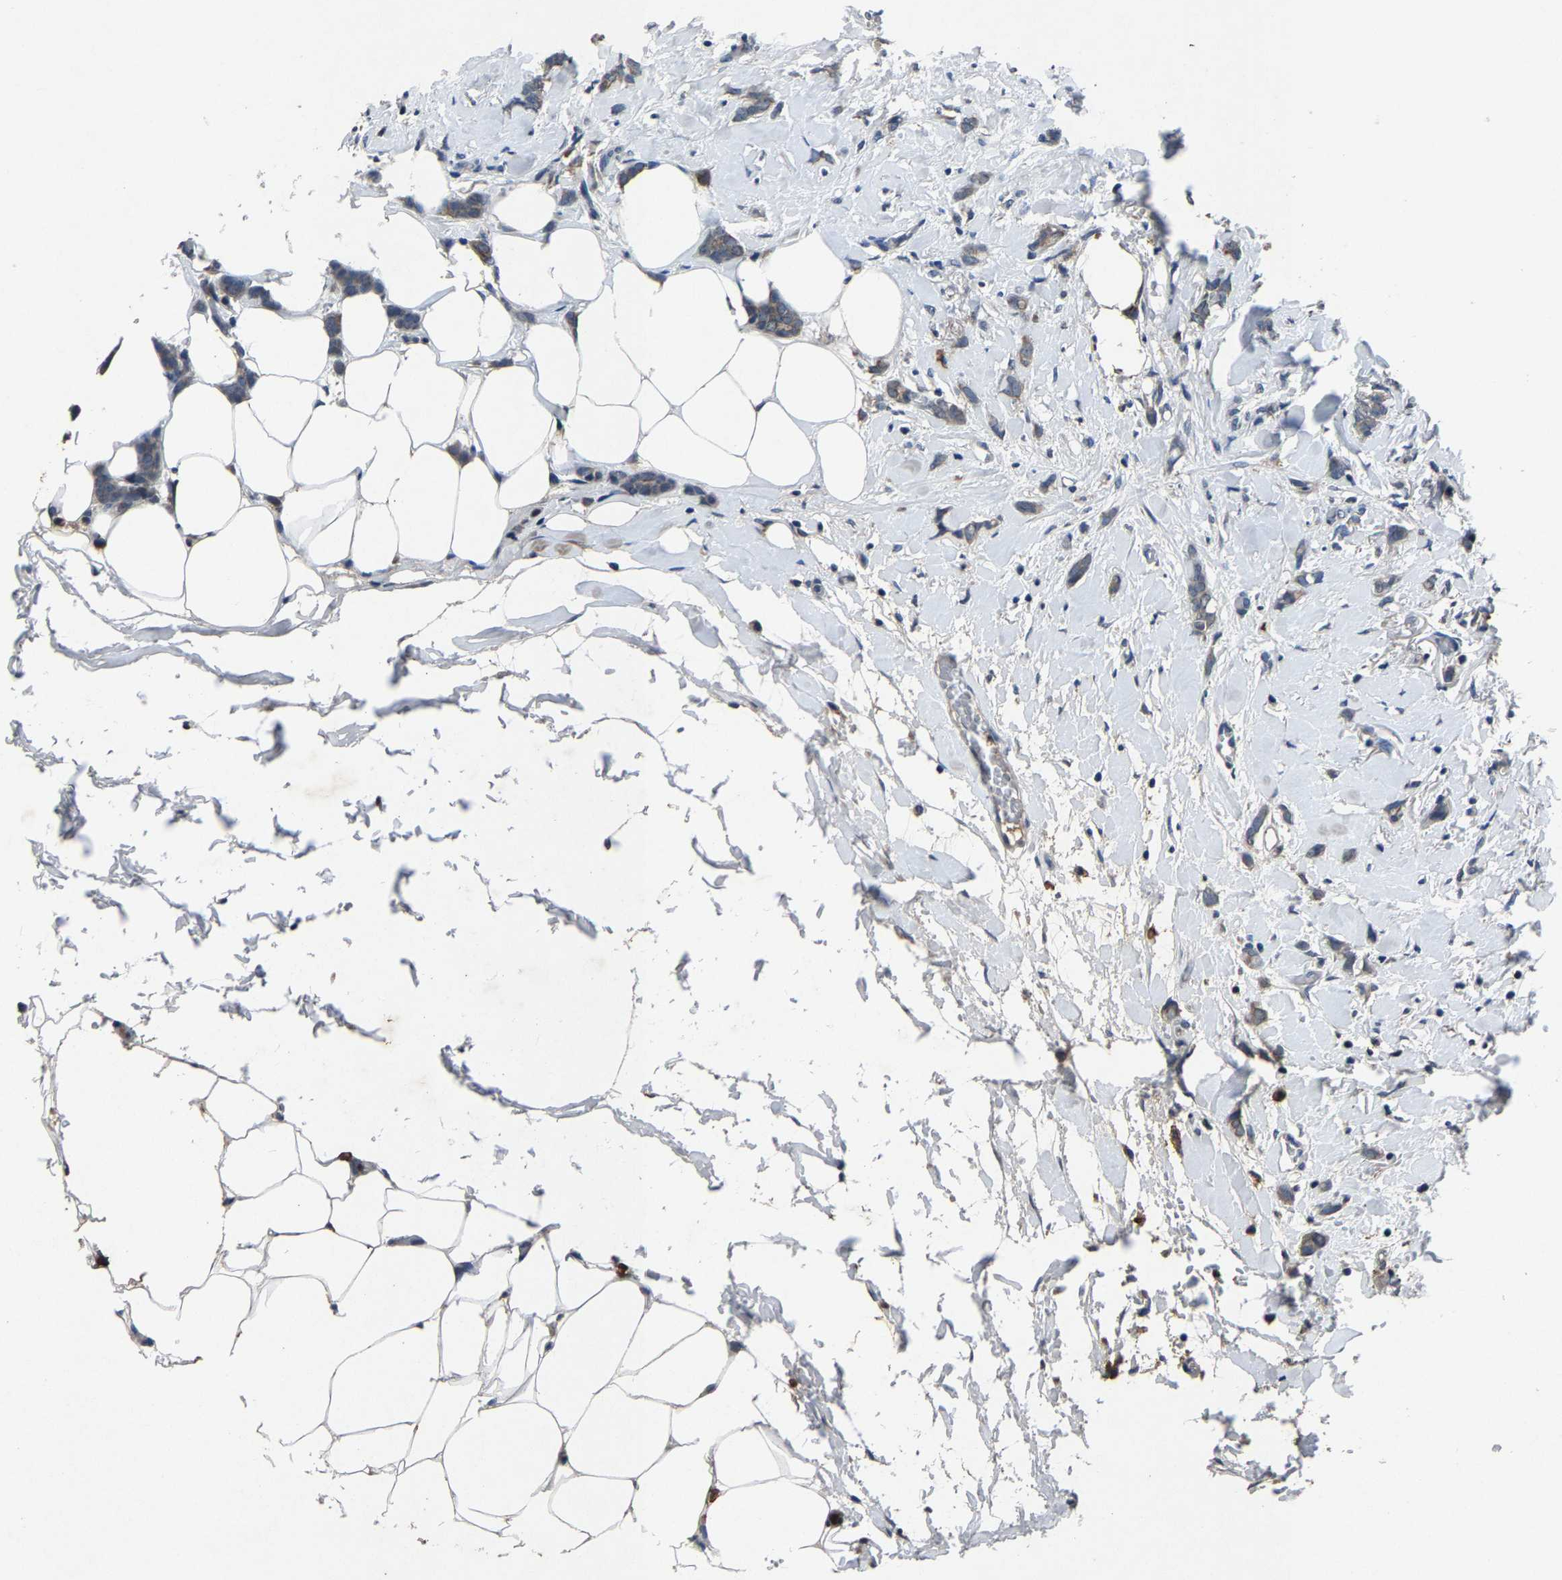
{"staining": {"intensity": "weak", "quantity": "25%-75%", "location": "cytoplasmic/membranous"}, "tissue": "breast cancer", "cell_type": "Tumor cells", "image_type": "cancer", "snomed": [{"axis": "morphology", "description": "Lobular carcinoma, in situ"}, {"axis": "morphology", "description": "Lobular carcinoma"}, {"axis": "topography", "description": "Breast"}], "caption": "Breast cancer (lobular carcinoma in situ) stained for a protein (brown) reveals weak cytoplasmic/membranous positive staining in about 25%-75% of tumor cells.", "gene": "PCNX2", "patient": {"sex": "female", "age": 41}}